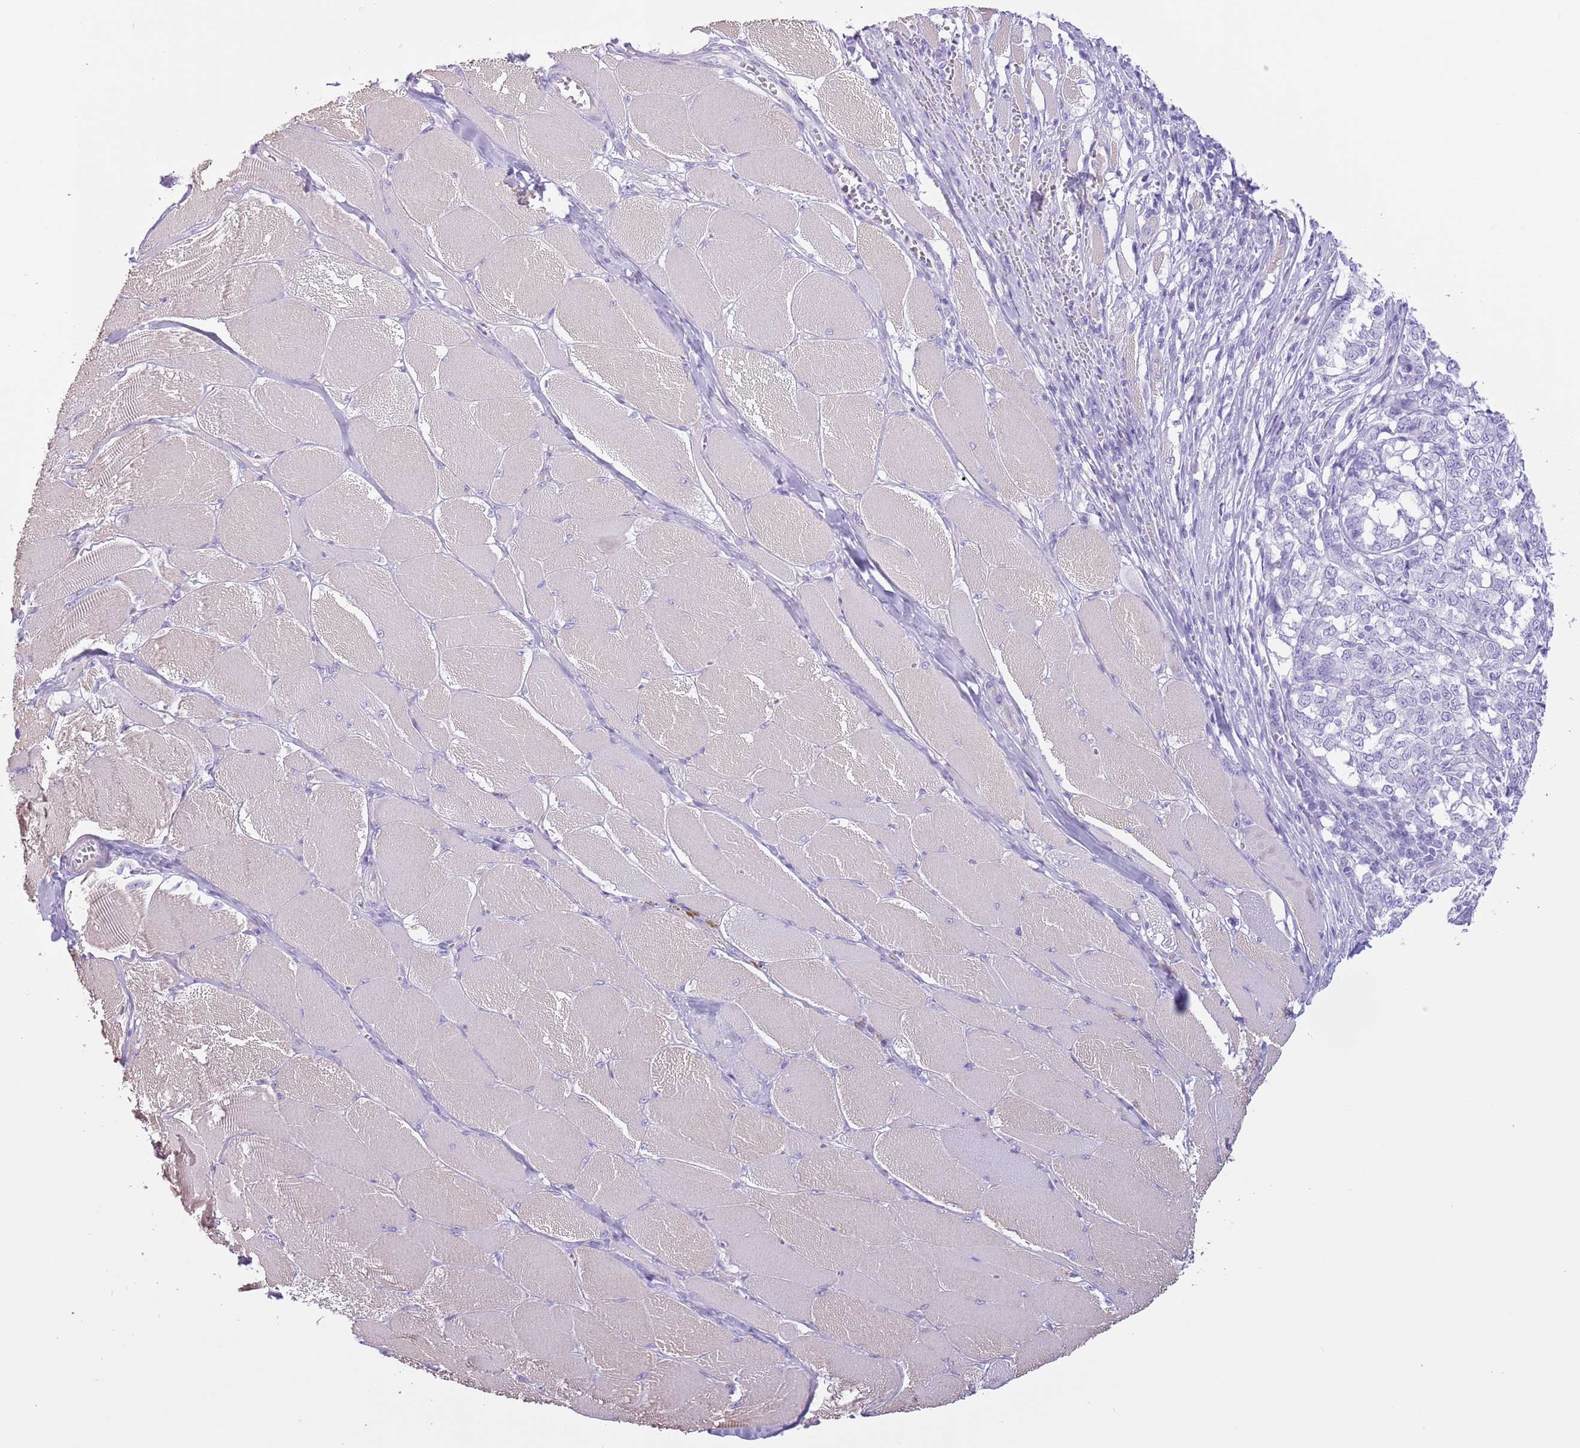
{"staining": {"intensity": "negative", "quantity": "none", "location": "none"}, "tissue": "melanoma", "cell_type": "Tumor cells", "image_type": "cancer", "snomed": [{"axis": "morphology", "description": "Malignant melanoma, NOS"}, {"axis": "topography", "description": "Skin"}], "caption": "Histopathology image shows no significant protein positivity in tumor cells of melanoma.", "gene": "SLC7A14", "patient": {"sex": "female", "age": 72}}